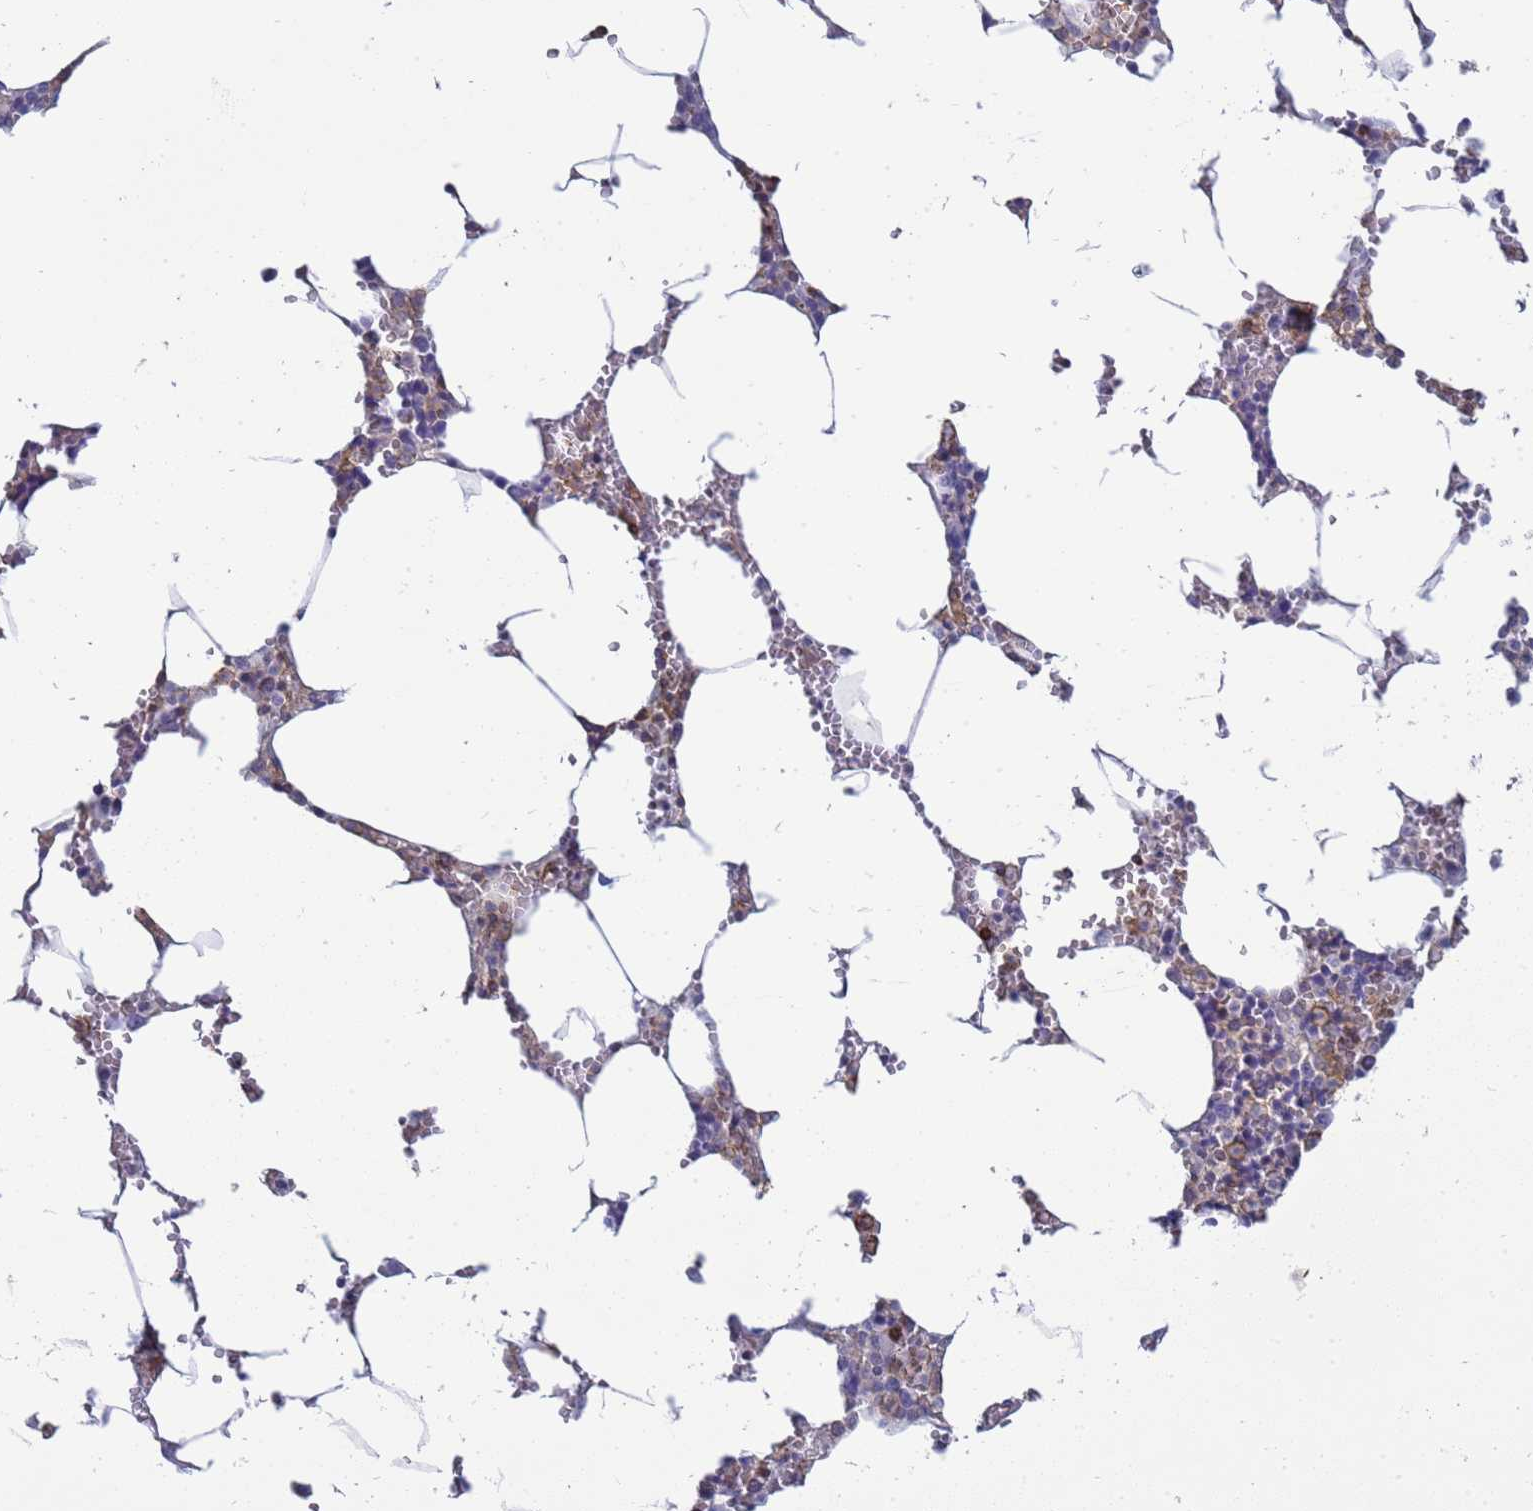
{"staining": {"intensity": "strong", "quantity": "25%-75%", "location": "cytoplasmic/membranous"}, "tissue": "bone marrow", "cell_type": "Hematopoietic cells", "image_type": "normal", "snomed": [{"axis": "morphology", "description": "Normal tissue, NOS"}, {"axis": "topography", "description": "Bone marrow"}], "caption": "Protein positivity by IHC exhibits strong cytoplasmic/membranous expression in about 25%-75% of hematopoietic cells in unremarkable bone marrow.", "gene": "ZBTB8OS", "patient": {"sex": "male", "age": 70}}